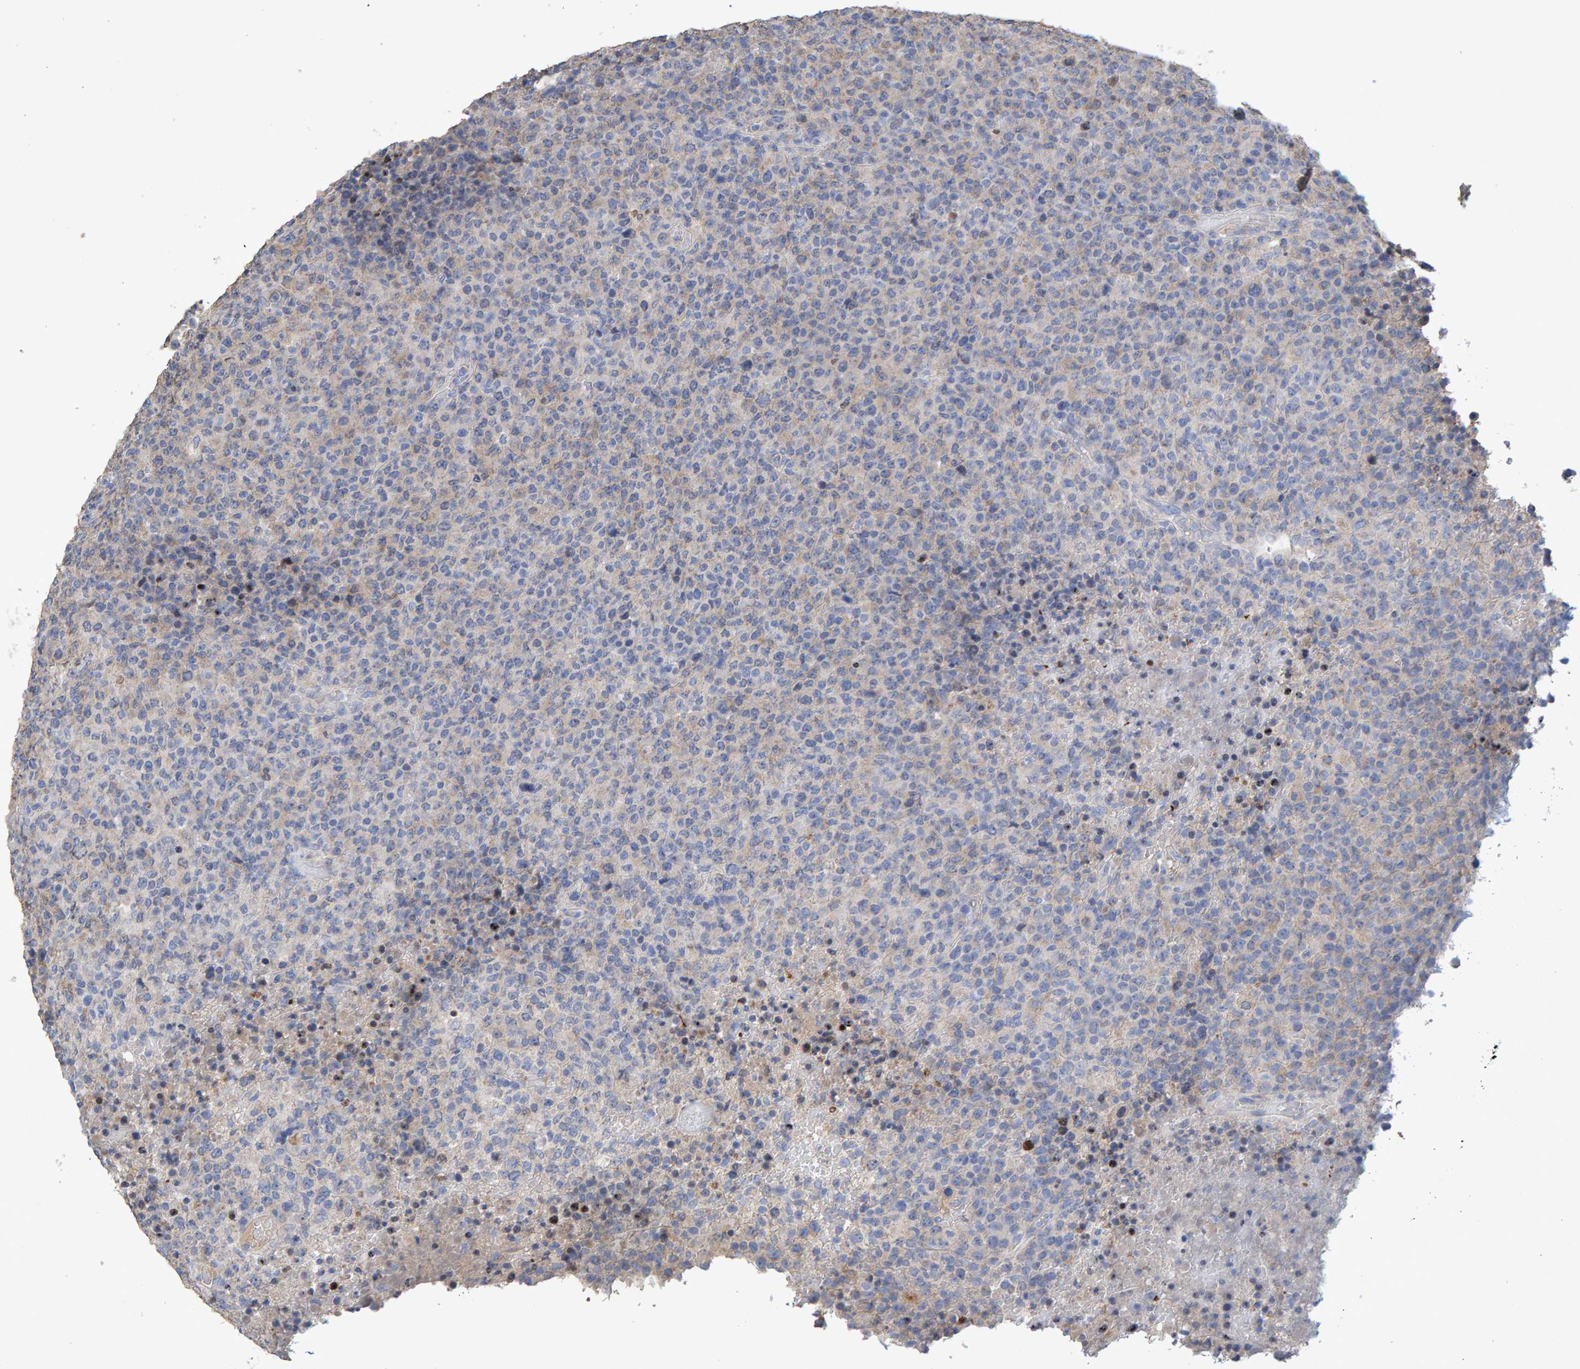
{"staining": {"intensity": "negative", "quantity": "none", "location": "none"}, "tissue": "lymphoma", "cell_type": "Tumor cells", "image_type": "cancer", "snomed": [{"axis": "morphology", "description": "Malignant lymphoma, non-Hodgkin's type, High grade"}, {"axis": "topography", "description": "Lymph node"}], "caption": "Tumor cells show no significant staining in high-grade malignant lymphoma, non-Hodgkin's type. The staining is performed using DAB (3,3'-diaminobenzidine) brown chromogen with nuclei counter-stained in using hematoxylin.", "gene": "CTH", "patient": {"sex": "male", "age": 13}}